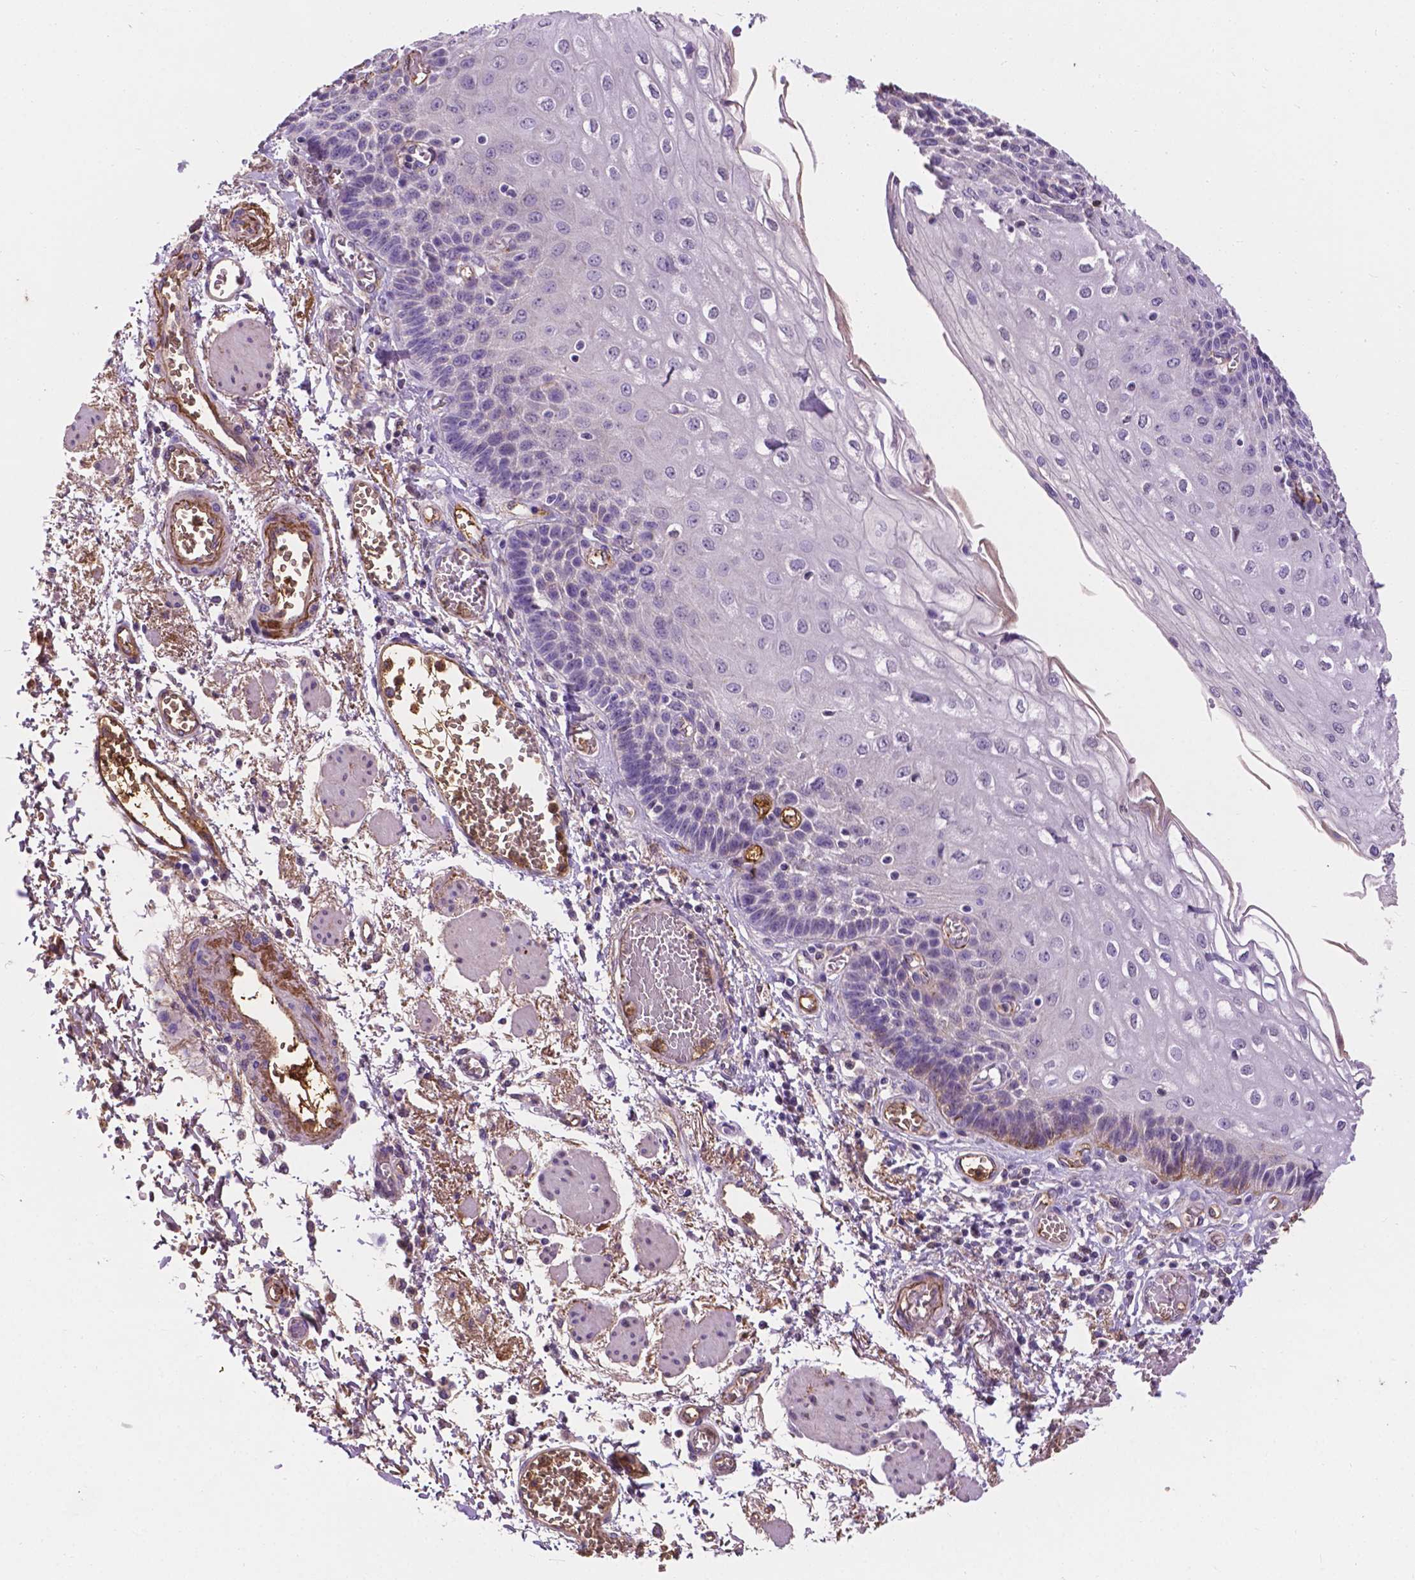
{"staining": {"intensity": "negative", "quantity": "none", "location": "none"}, "tissue": "esophagus", "cell_type": "Squamous epithelial cells", "image_type": "normal", "snomed": [{"axis": "morphology", "description": "Normal tissue, NOS"}, {"axis": "morphology", "description": "Adenocarcinoma, NOS"}, {"axis": "topography", "description": "Esophagus"}], "caption": "High power microscopy image of an IHC image of normal esophagus, revealing no significant staining in squamous epithelial cells. (Brightfield microscopy of DAB immunohistochemistry at high magnification).", "gene": "APOE", "patient": {"sex": "male", "age": 81}}